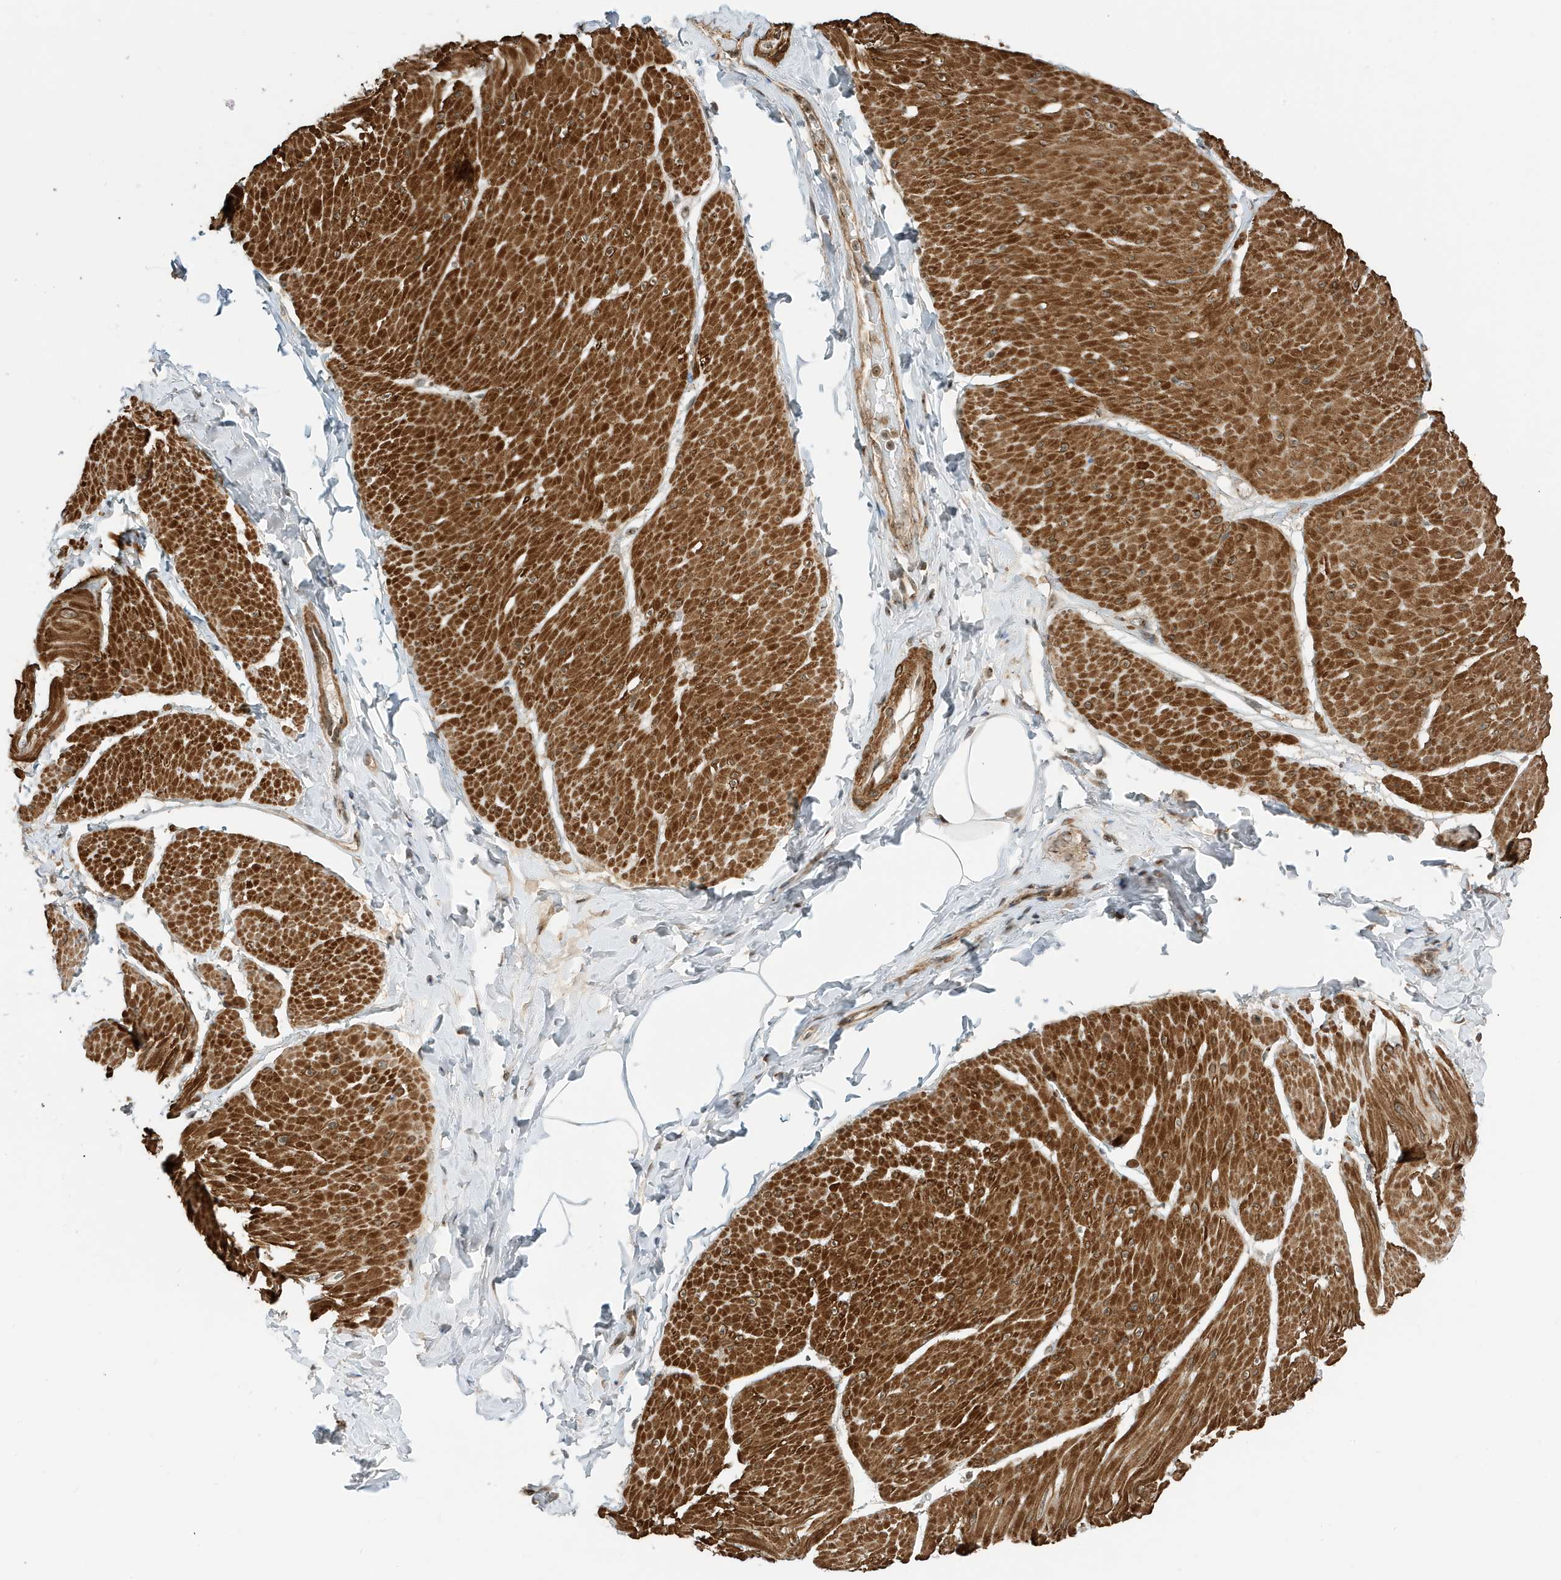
{"staining": {"intensity": "strong", "quantity": ">75%", "location": "cytoplasmic/membranous"}, "tissue": "smooth muscle", "cell_type": "Smooth muscle cells", "image_type": "normal", "snomed": [{"axis": "morphology", "description": "Urothelial carcinoma, High grade"}, {"axis": "topography", "description": "Urinary bladder"}], "caption": "The image reveals immunohistochemical staining of benign smooth muscle. There is strong cytoplasmic/membranous positivity is appreciated in approximately >75% of smooth muscle cells. Using DAB (brown) and hematoxylin (blue) stains, captured at high magnification using brightfield microscopy.", "gene": "MAST3", "patient": {"sex": "male", "age": 46}}